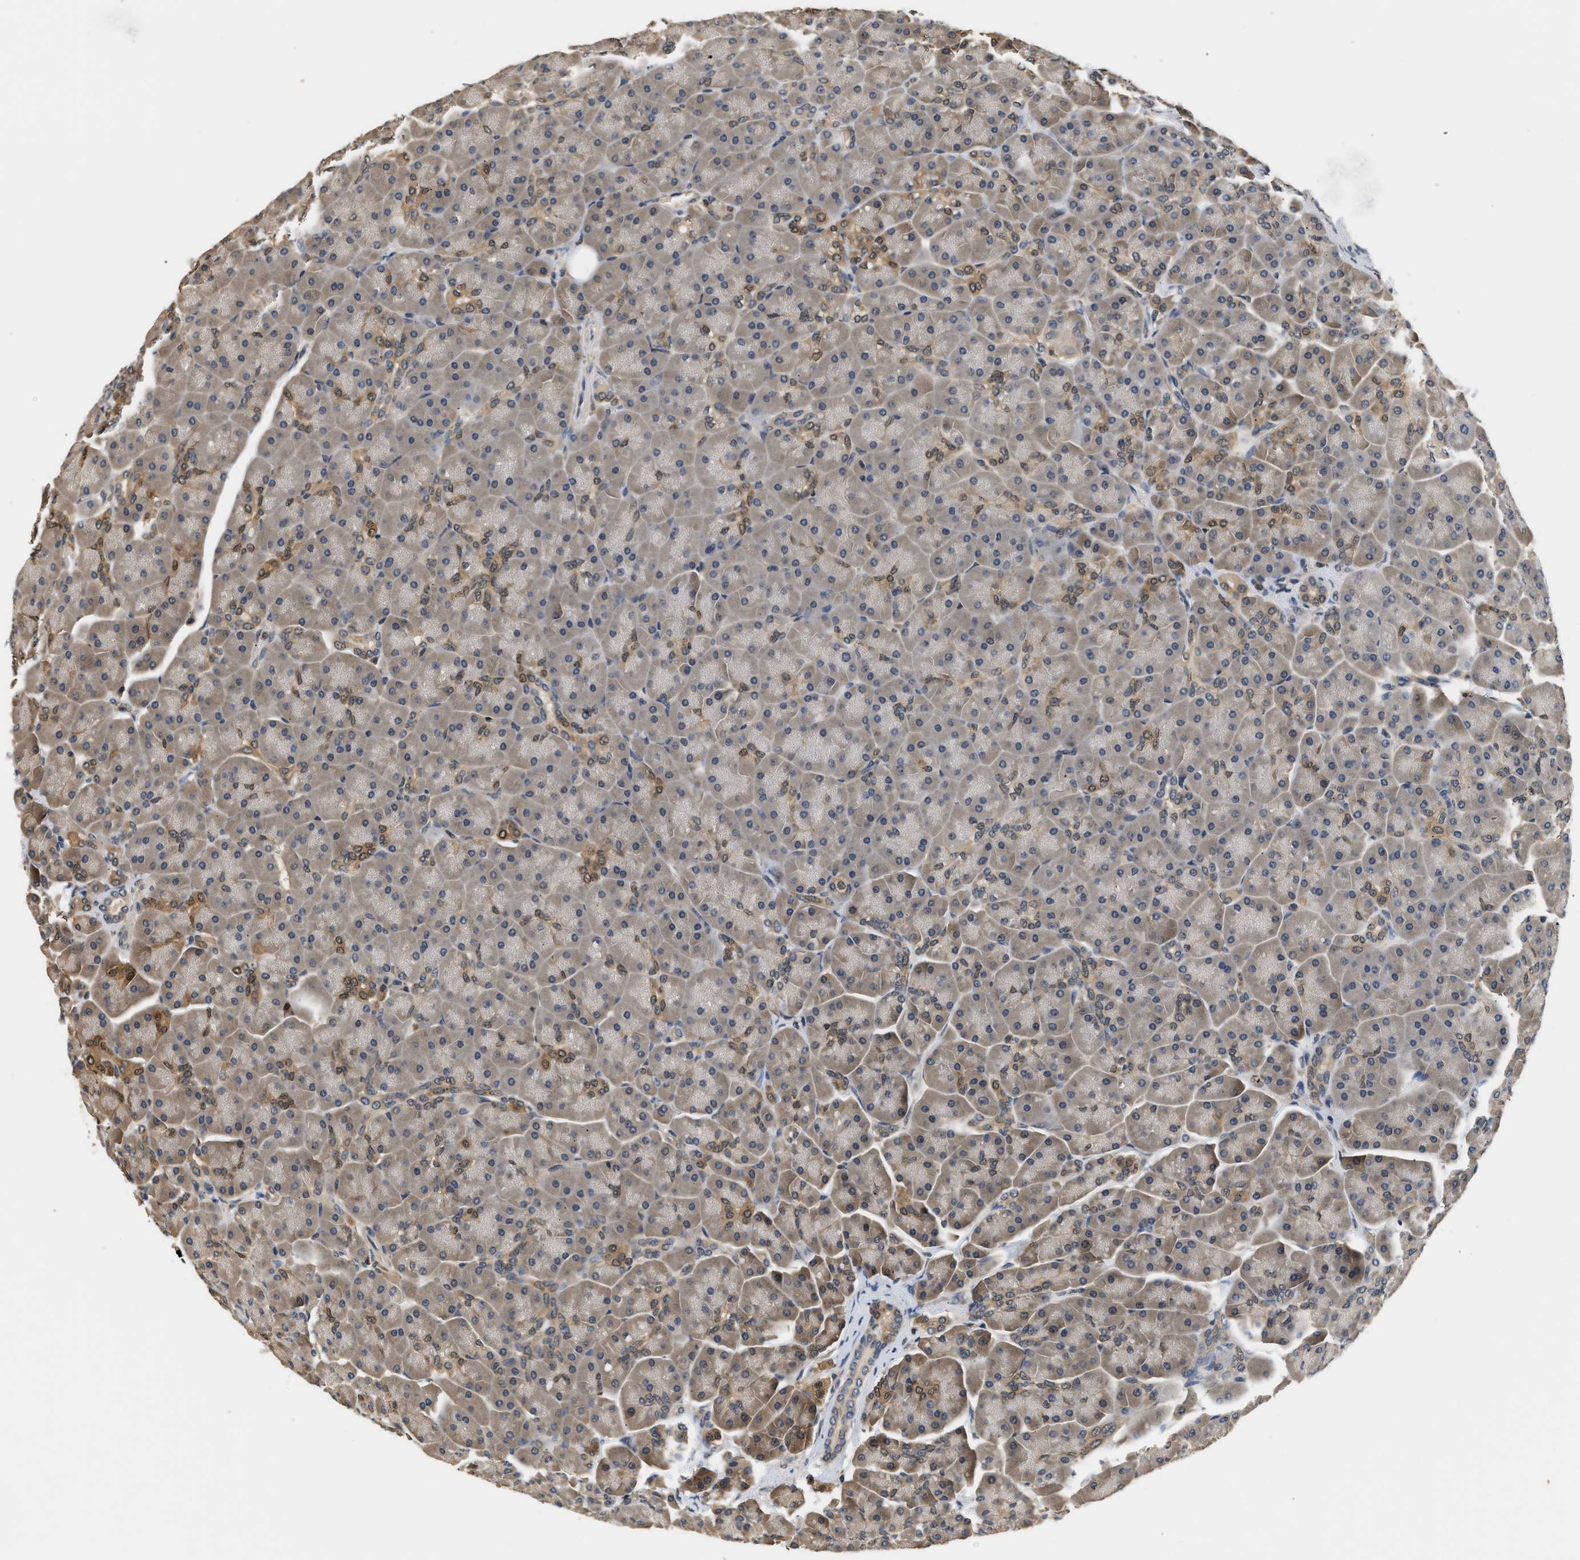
{"staining": {"intensity": "moderate", "quantity": "<25%", "location": "cytoplasmic/membranous"}, "tissue": "pancreas", "cell_type": "Exocrine glandular cells", "image_type": "normal", "snomed": [{"axis": "morphology", "description": "Normal tissue, NOS"}, {"axis": "topography", "description": "Pancreas"}], "caption": "Pancreas stained with DAB (3,3'-diaminobenzidine) immunohistochemistry (IHC) reveals low levels of moderate cytoplasmic/membranous staining in about <25% of exocrine glandular cells.", "gene": "GPI", "patient": {"sex": "male", "age": 66}}